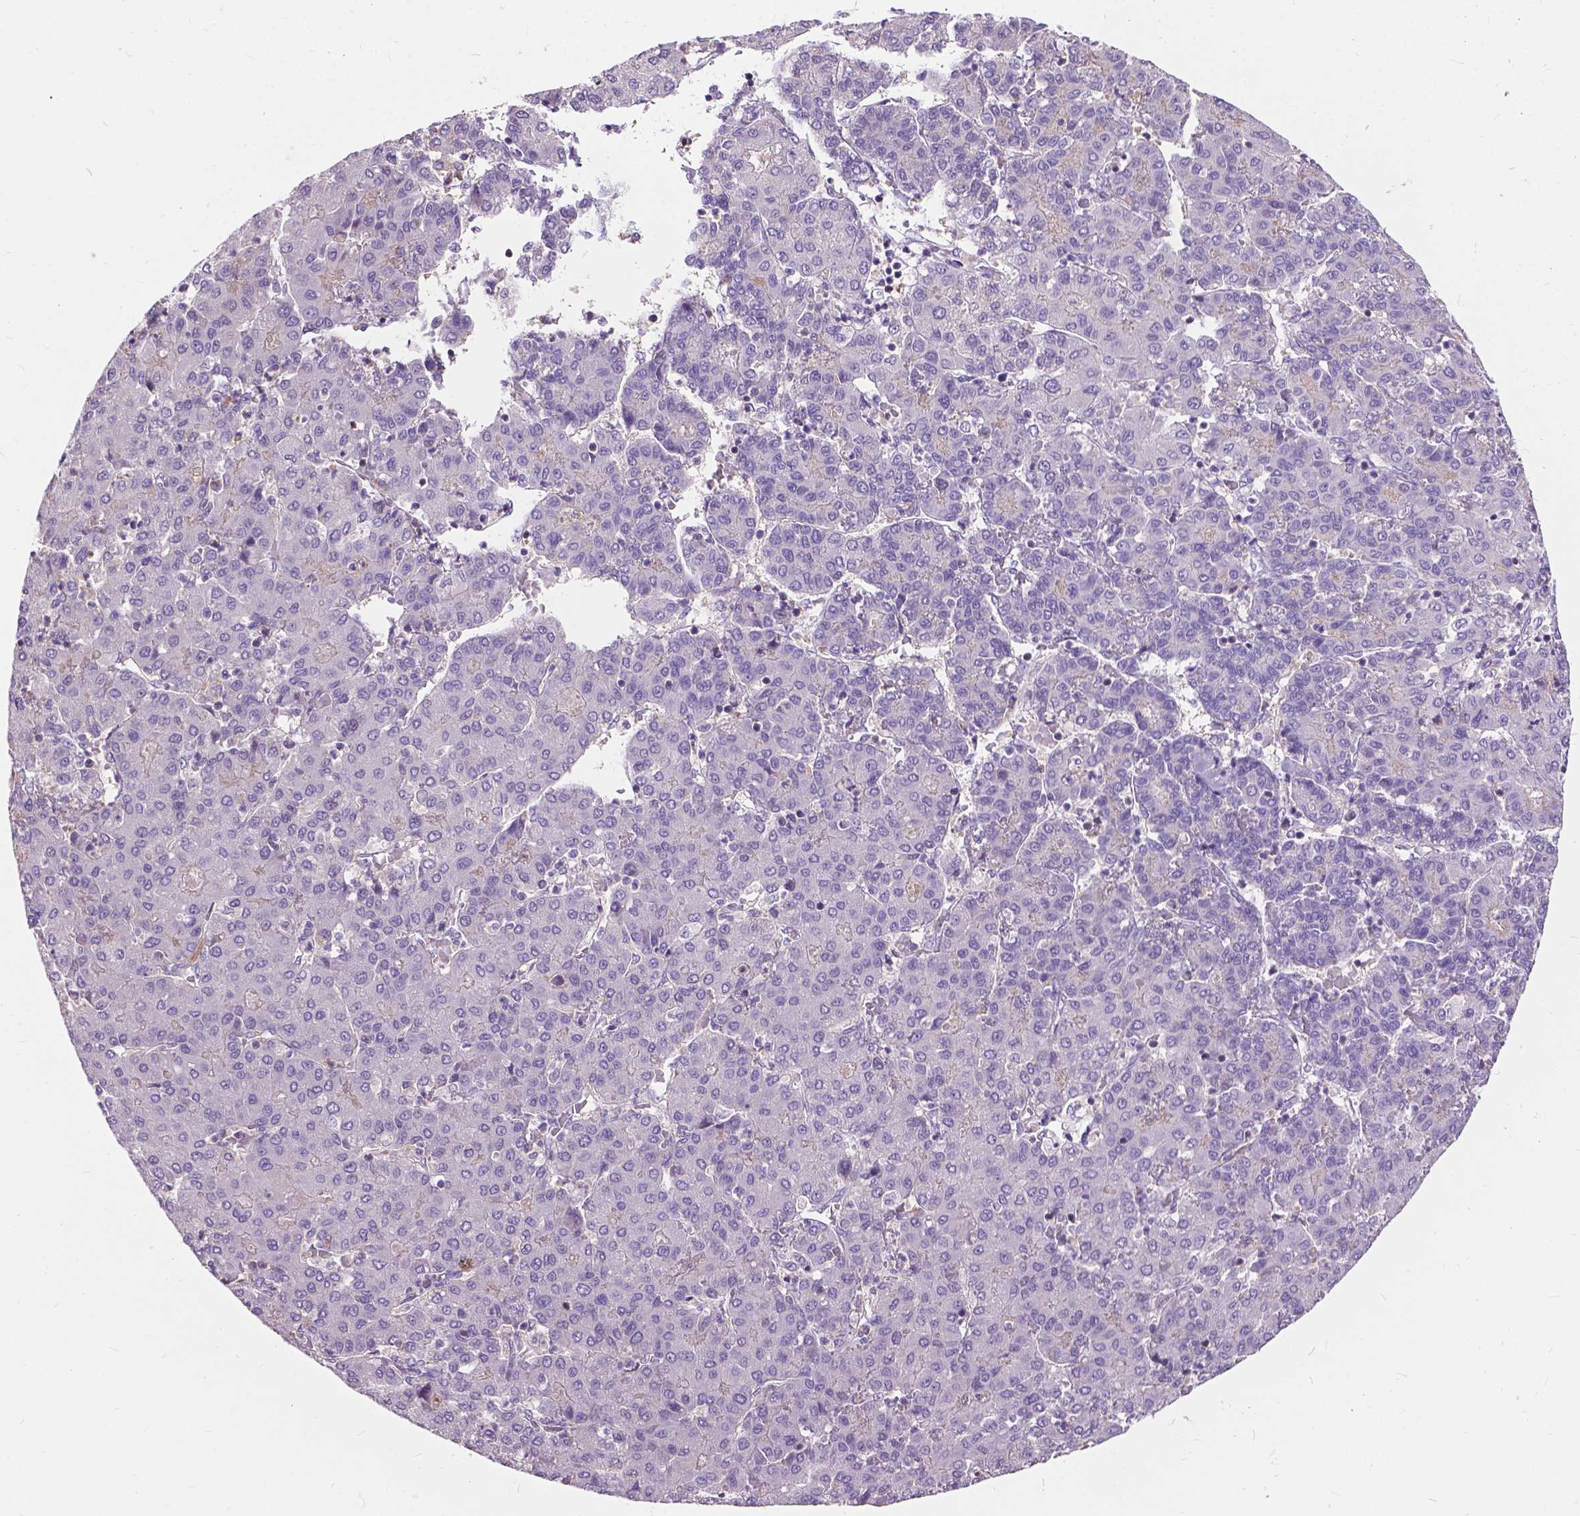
{"staining": {"intensity": "negative", "quantity": "none", "location": "none"}, "tissue": "liver cancer", "cell_type": "Tumor cells", "image_type": "cancer", "snomed": [{"axis": "morphology", "description": "Carcinoma, Hepatocellular, NOS"}, {"axis": "topography", "description": "Liver"}], "caption": "There is no significant expression in tumor cells of liver cancer (hepatocellular carcinoma). The staining is performed using DAB brown chromogen with nuclei counter-stained in using hematoxylin.", "gene": "JAK3", "patient": {"sex": "male", "age": 65}}